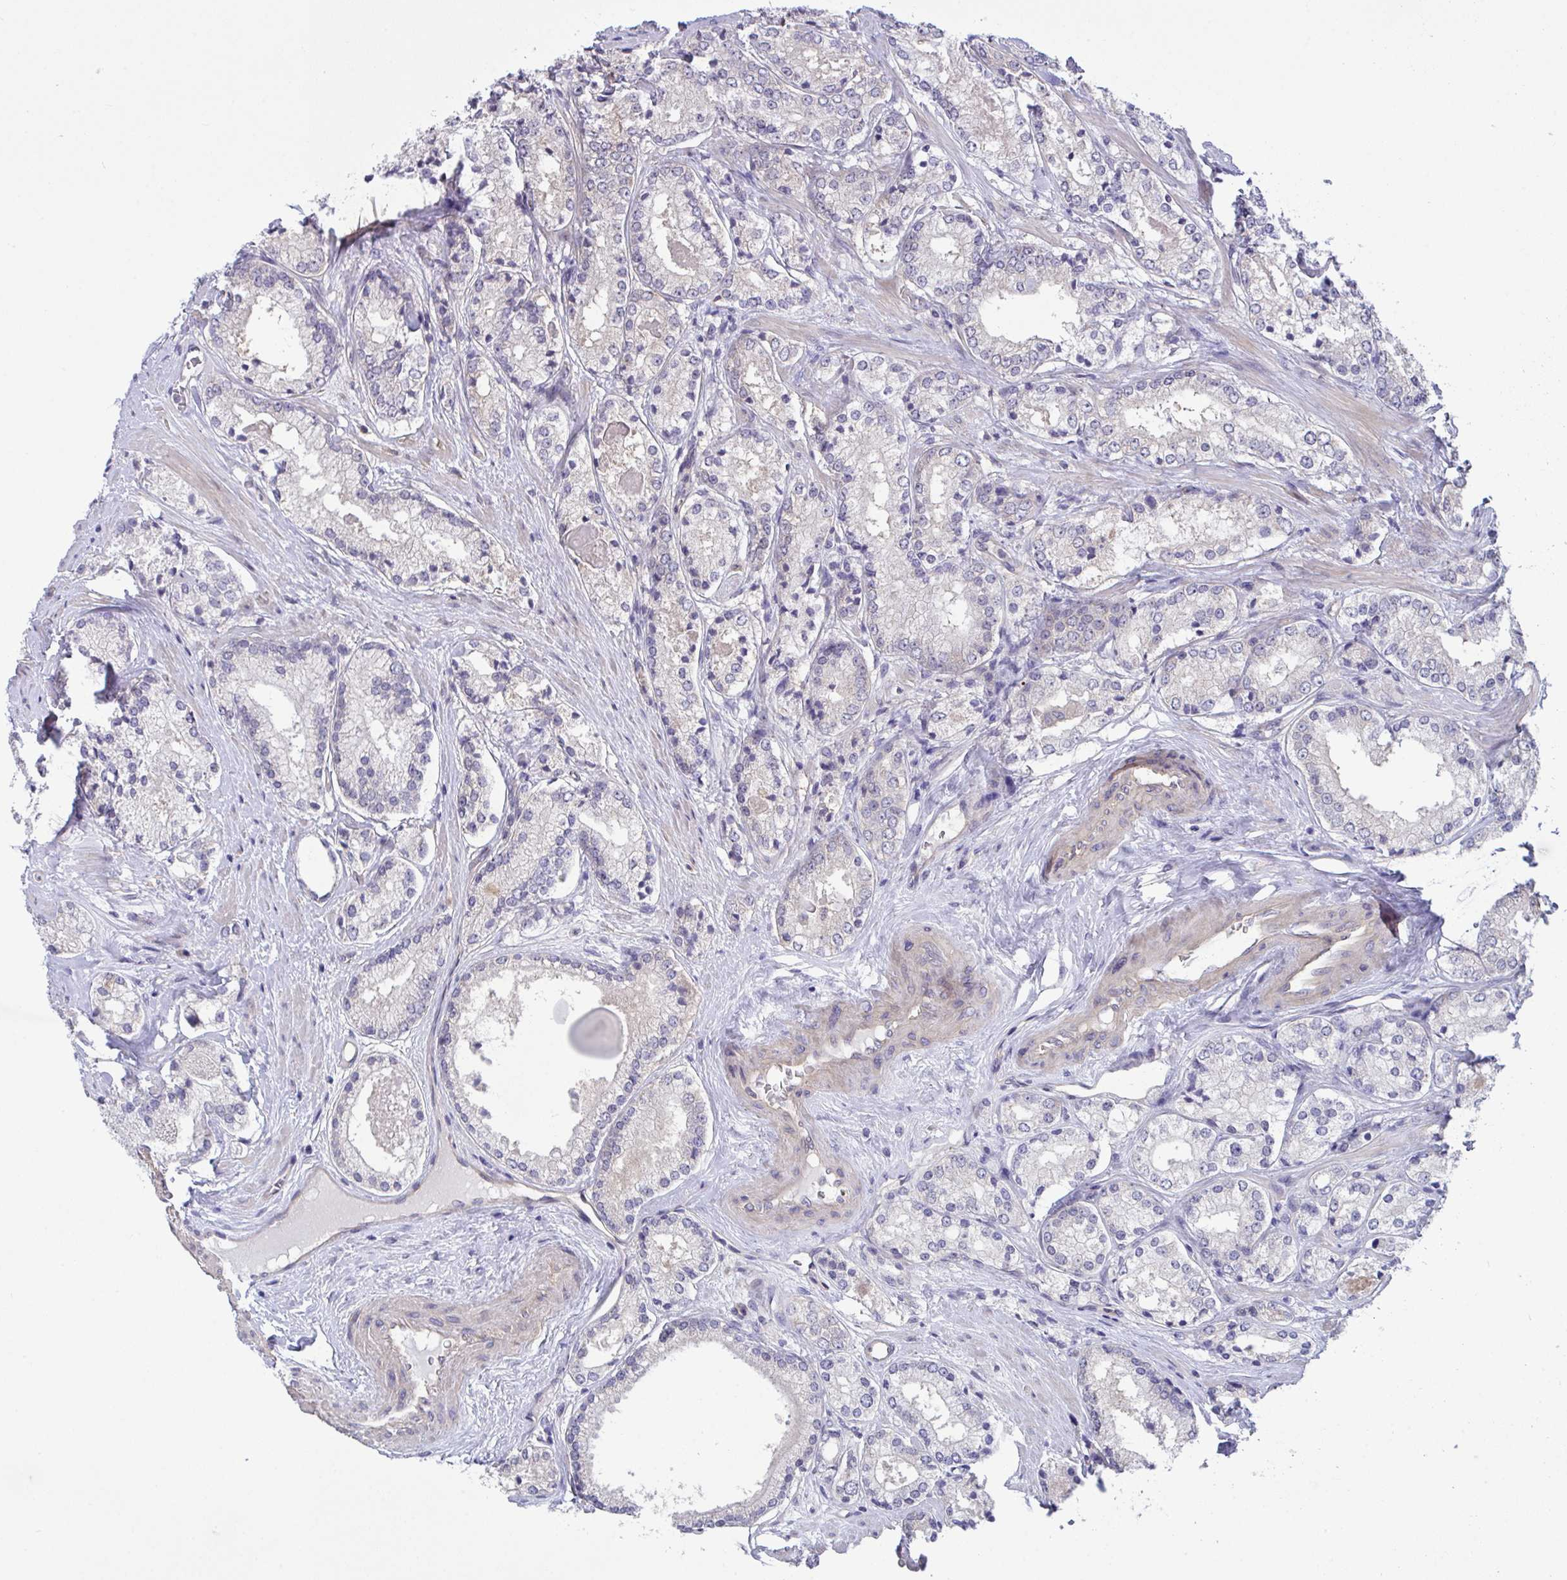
{"staining": {"intensity": "negative", "quantity": "none", "location": "none"}, "tissue": "prostate cancer", "cell_type": "Tumor cells", "image_type": "cancer", "snomed": [{"axis": "morphology", "description": "Adenocarcinoma, NOS"}, {"axis": "morphology", "description": "Adenocarcinoma, Low grade"}, {"axis": "topography", "description": "Prostate"}], "caption": "The image exhibits no significant positivity in tumor cells of prostate adenocarcinoma.", "gene": "RHOXF1", "patient": {"sex": "male", "age": 68}}